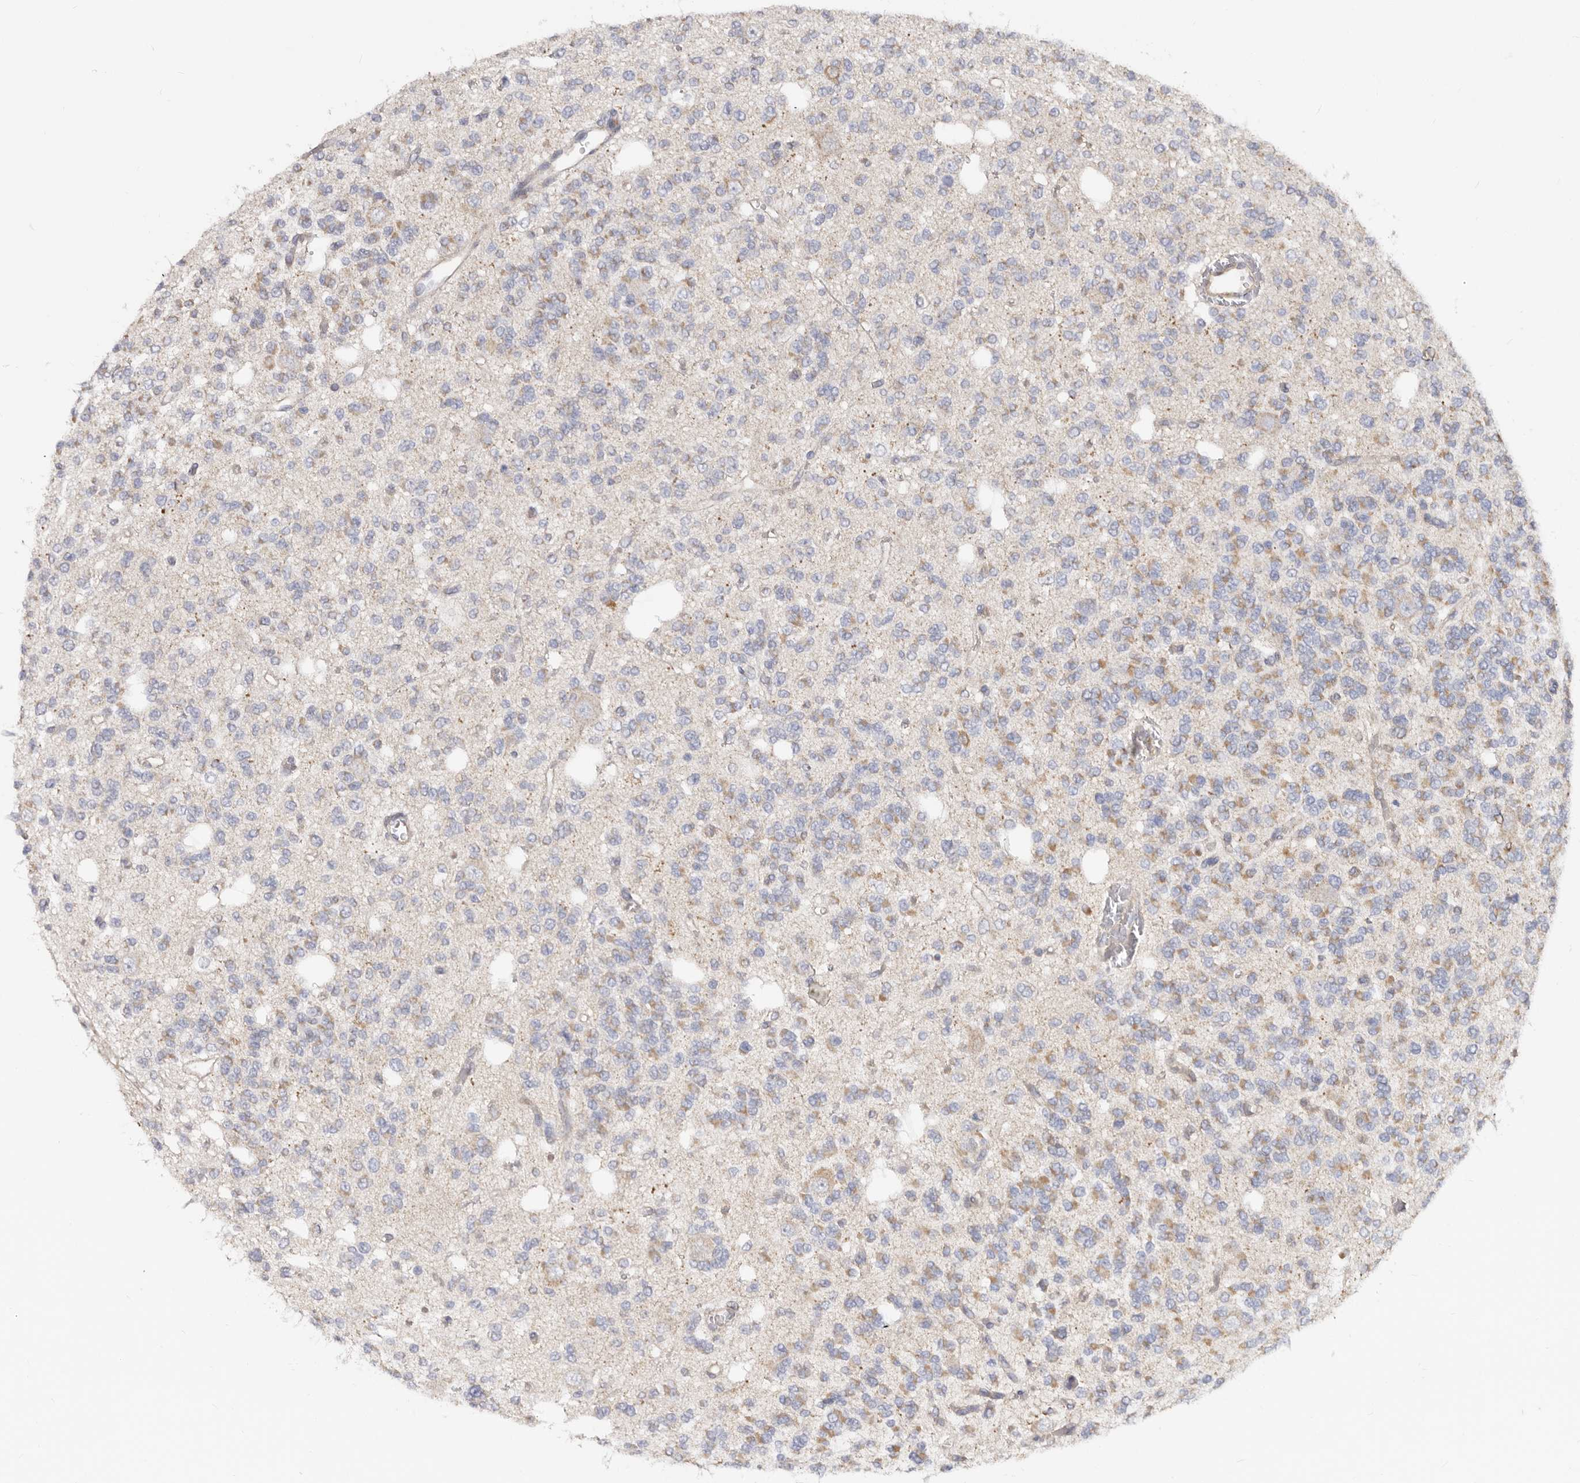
{"staining": {"intensity": "weak", "quantity": "25%-75%", "location": "cytoplasmic/membranous"}, "tissue": "glioma", "cell_type": "Tumor cells", "image_type": "cancer", "snomed": [{"axis": "morphology", "description": "Glioma, malignant, Low grade"}, {"axis": "topography", "description": "Brain"}], "caption": "A brown stain shows weak cytoplasmic/membranous positivity of a protein in human glioma tumor cells.", "gene": "BAIAP2L1", "patient": {"sex": "male", "age": 38}}